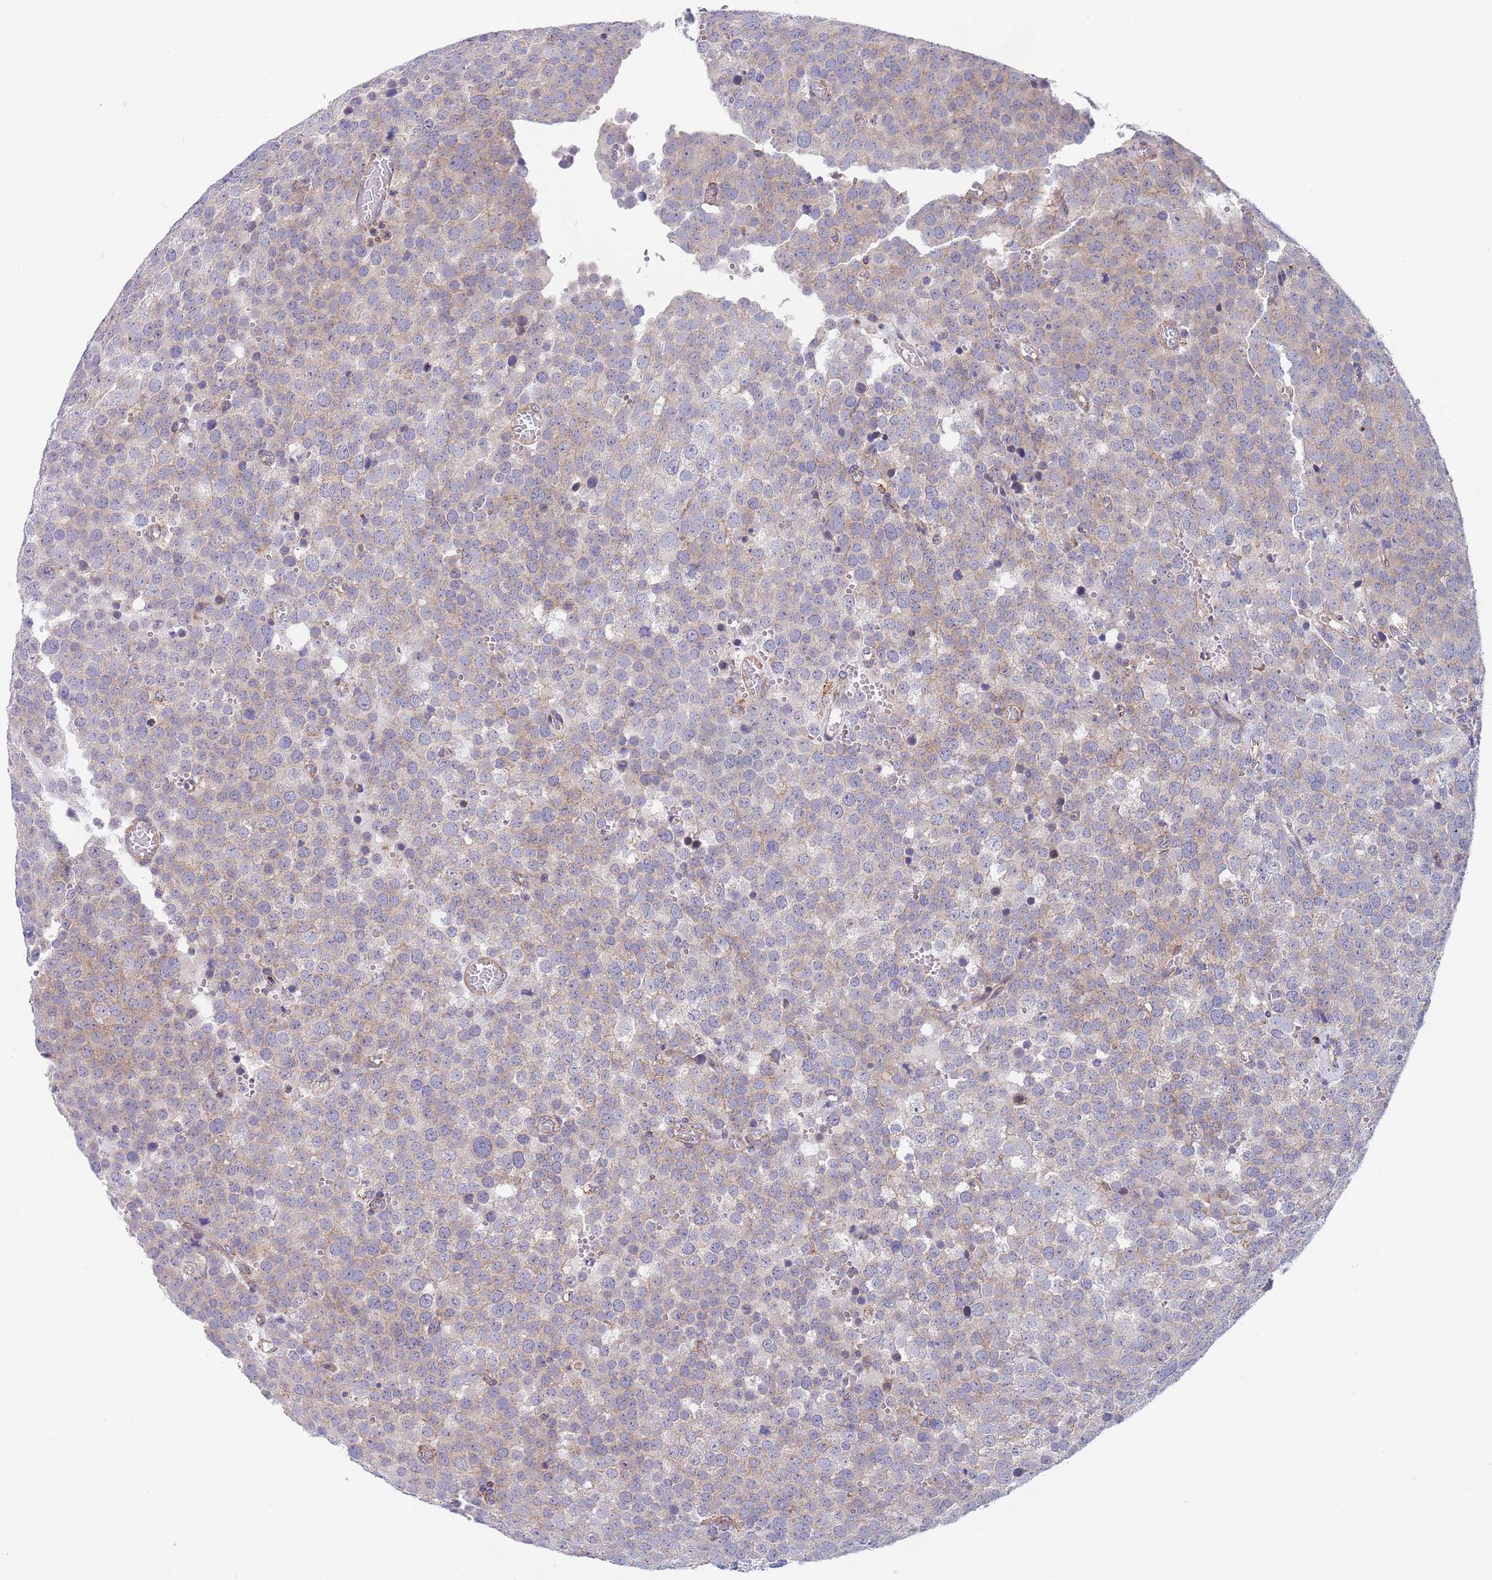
{"staining": {"intensity": "weak", "quantity": "25%-75%", "location": "cytoplasmic/membranous"}, "tissue": "testis cancer", "cell_type": "Tumor cells", "image_type": "cancer", "snomed": [{"axis": "morphology", "description": "Normal tissue, NOS"}, {"axis": "morphology", "description": "Seminoma, NOS"}, {"axis": "topography", "description": "Testis"}], "caption": "Seminoma (testis) tissue demonstrates weak cytoplasmic/membranous expression in approximately 25%-75% of tumor cells", "gene": "PWWP3A", "patient": {"sex": "male", "age": 71}}